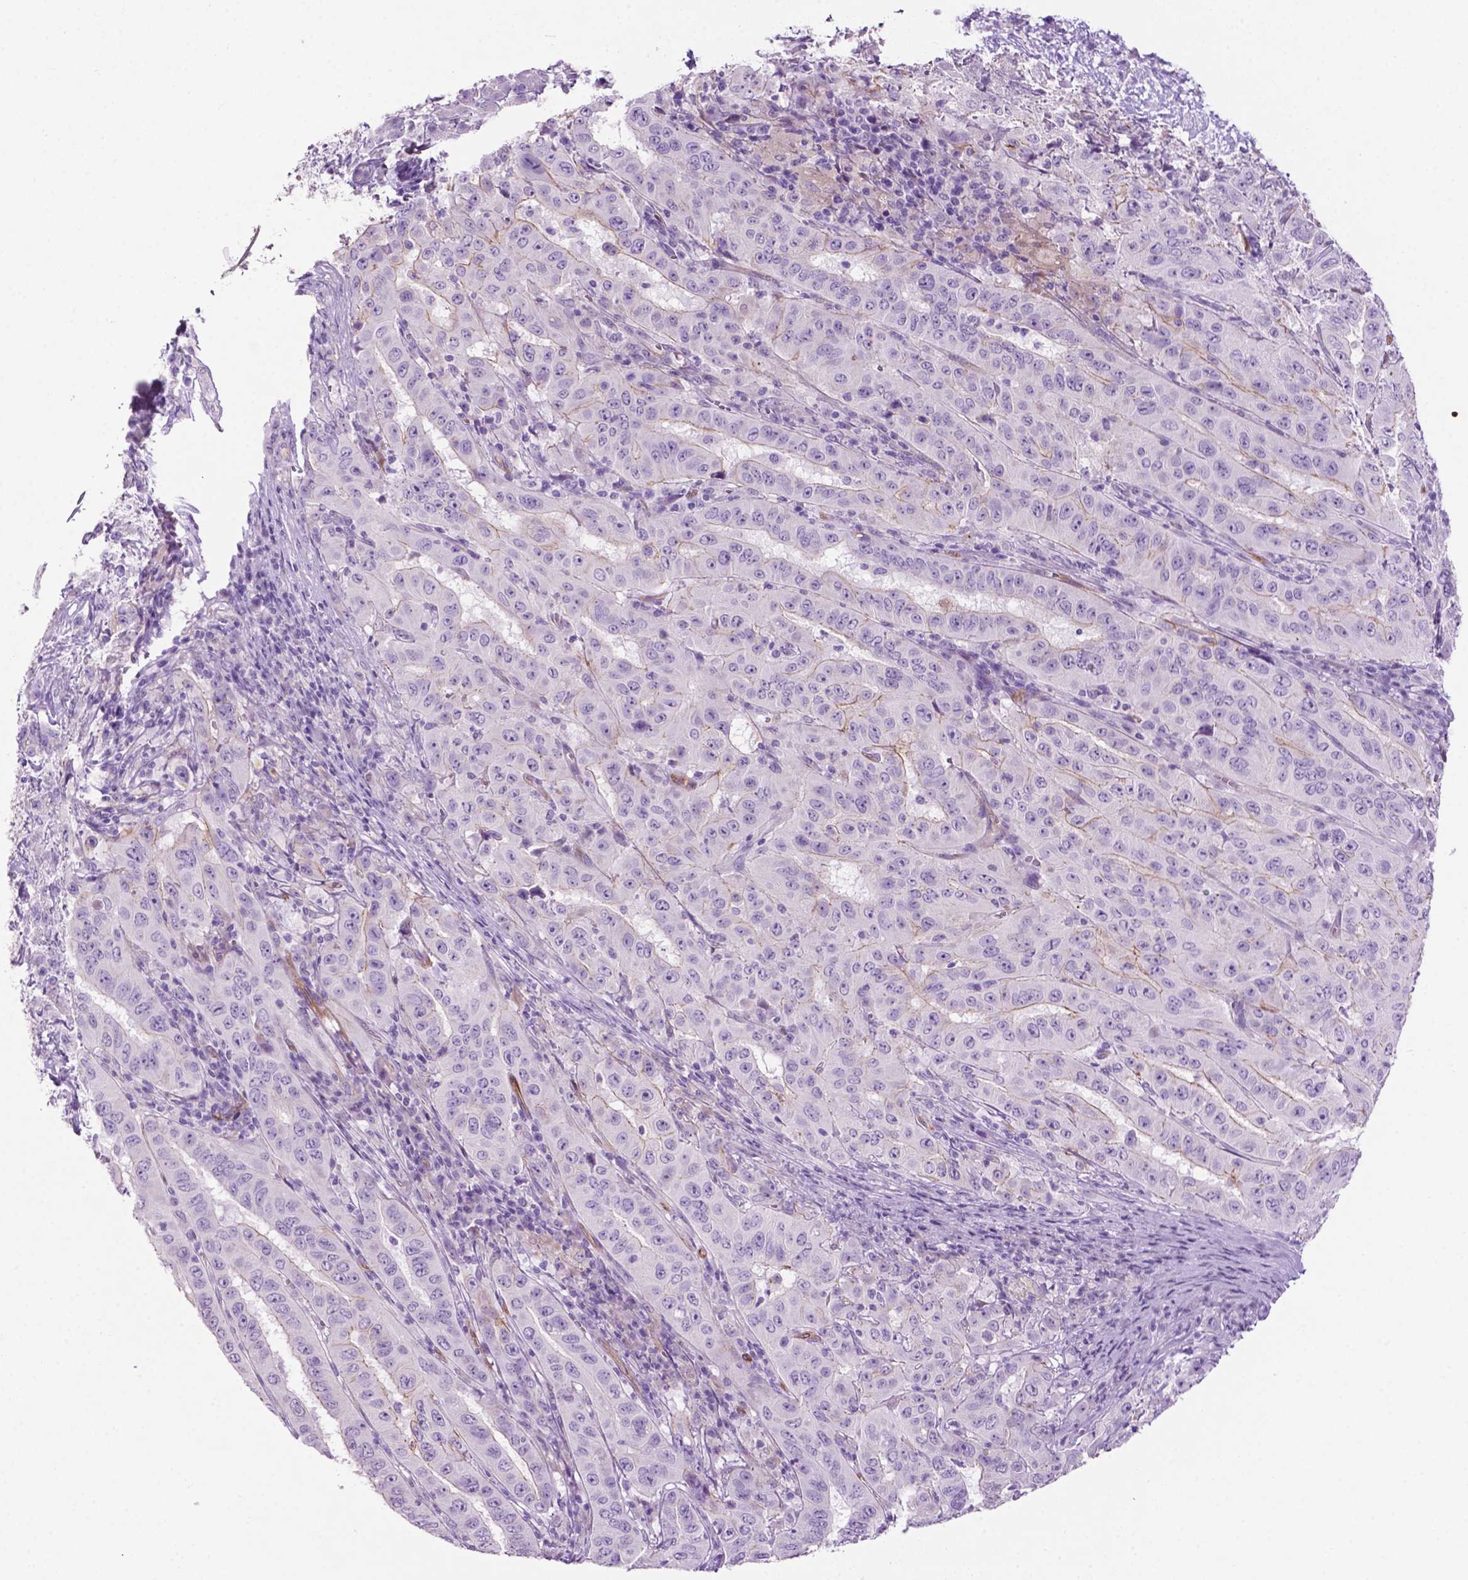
{"staining": {"intensity": "weak", "quantity": "<25%", "location": "cytoplasmic/membranous"}, "tissue": "pancreatic cancer", "cell_type": "Tumor cells", "image_type": "cancer", "snomed": [{"axis": "morphology", "description": "Adenocarcinoma, NOS"}, {"axis": "topography", "description": "Pancreas"}], "caption": "The photomicrograph demonstrates no staining of tumor cells in pancreatic adenocarcinoma.", "gene": "PHGR1", "patient": {"sex": "male", "age": 63}}